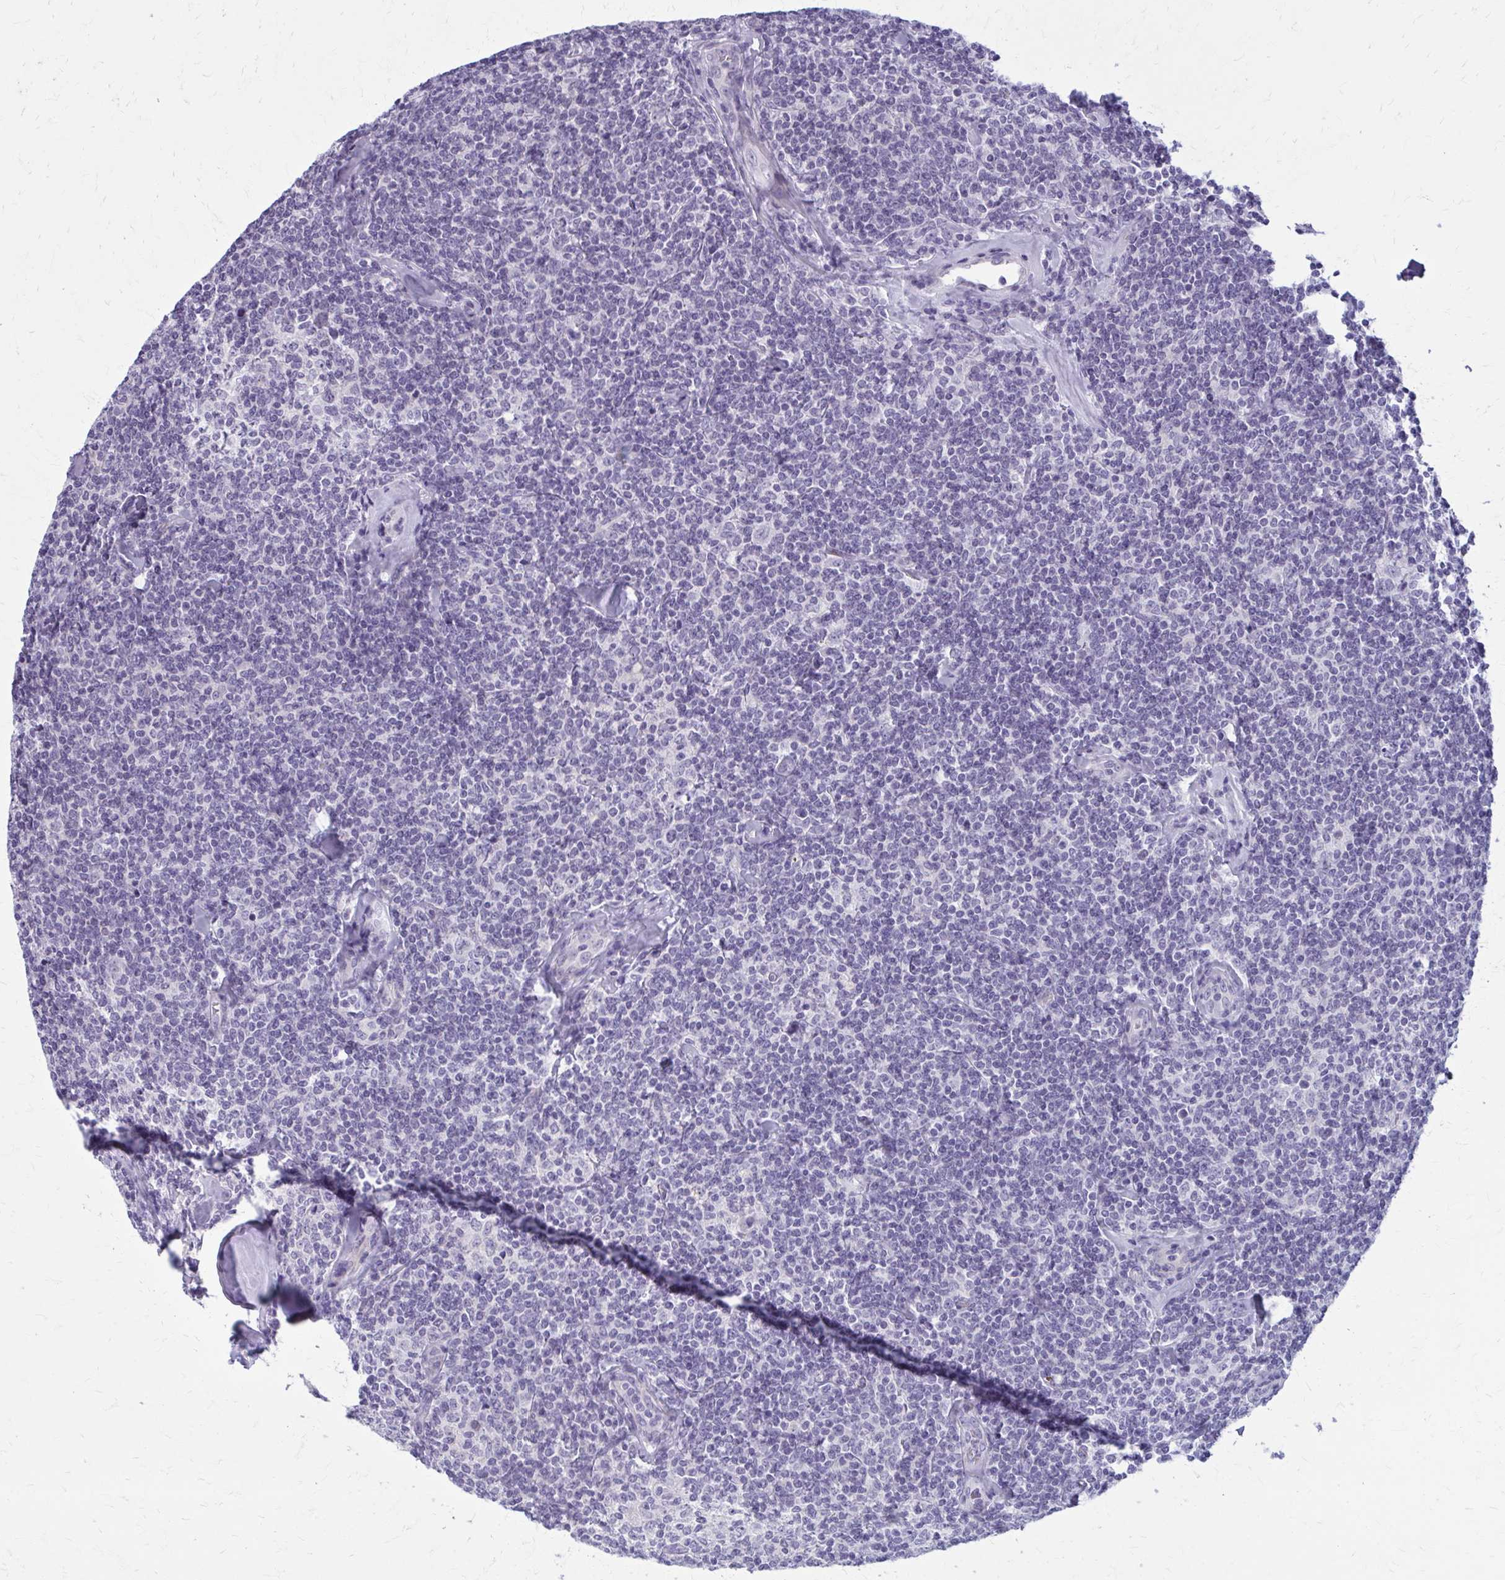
{"staining": {"intensity": "negative", "quantity": "none", "location": "none"}, "tissue": "lymphoma", "cell_type": "Tumor cells", "image_type": "cancer", "snomed": [{"axis": "morphology", "description": "Malignant lymphoma, non-Hodgkin's type, Low grade"}, {"axis": "topography", "description": "Lymph node"}], "caption": "Tumor cells show no significant protein positivity in lymphoma. (IHC, brightfield microscopy, high magnification).", "gene": "CASQ2", "patient": {"sex": "female", "age": 56}}